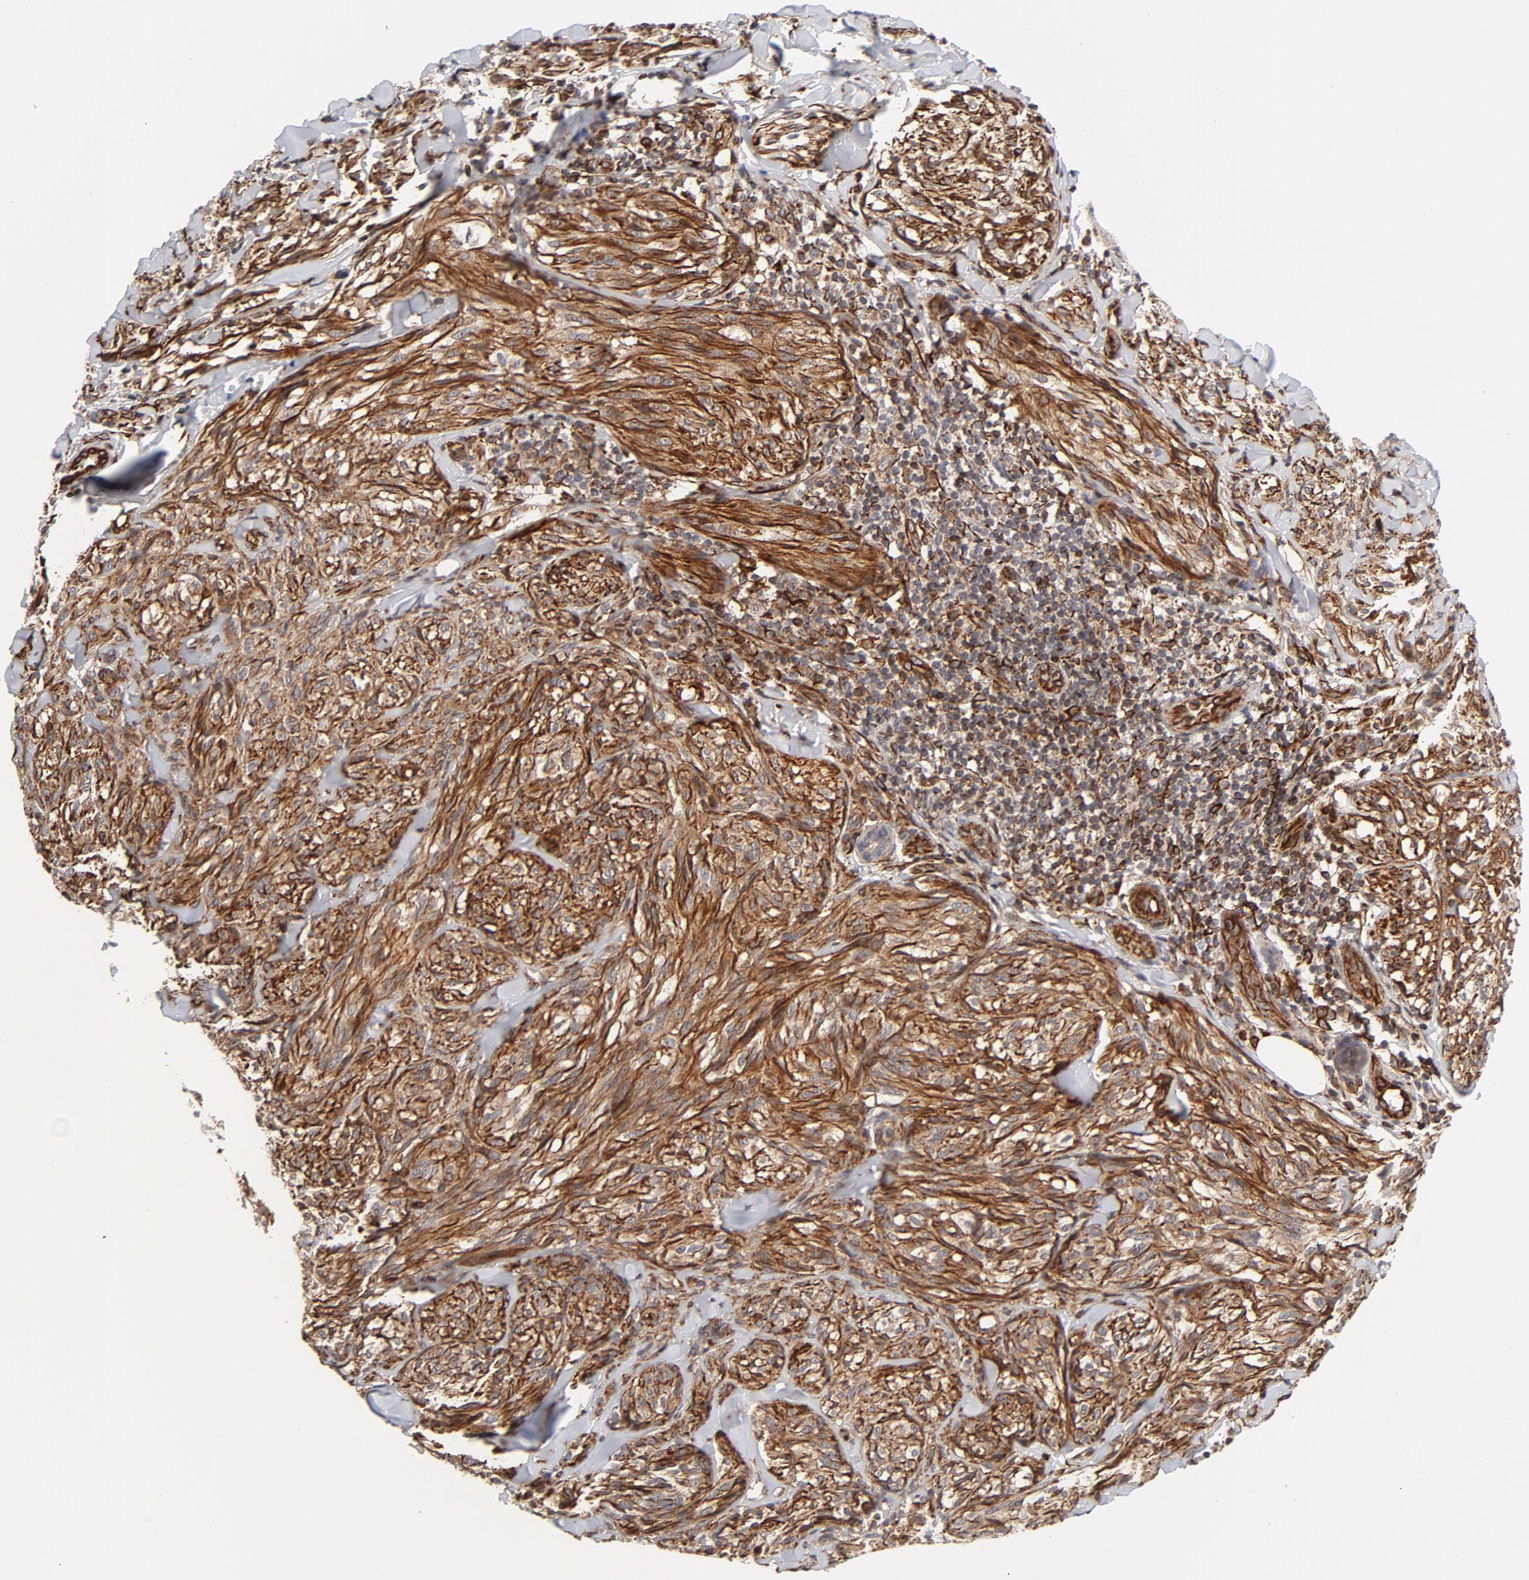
{"staining": {"intensity": "moderate", "quantity": ">75%", "location": "cytoplasmic/membranous"}, "tissue": "melanoma", "cell_type": "Tumor cells", "image_type": "cancer", "snomed": [{"axis": "morphology", "description": "Malignant melanoma, Metastatic site"}, {"axis": "topography", "description": "Skin"}], "caption": "High-magnification brightfield microscopy of melanoma stained with DAB (3,3'-diaminobenzidine) (brown) and counterstained with hematoxylin (blue). tumor cells exhibit moderate cytoplasmic/membranous staining is identified in about>75% of cells.", "gene": "DNAAF2", "patient": {"sex": "female", "age": 66}}